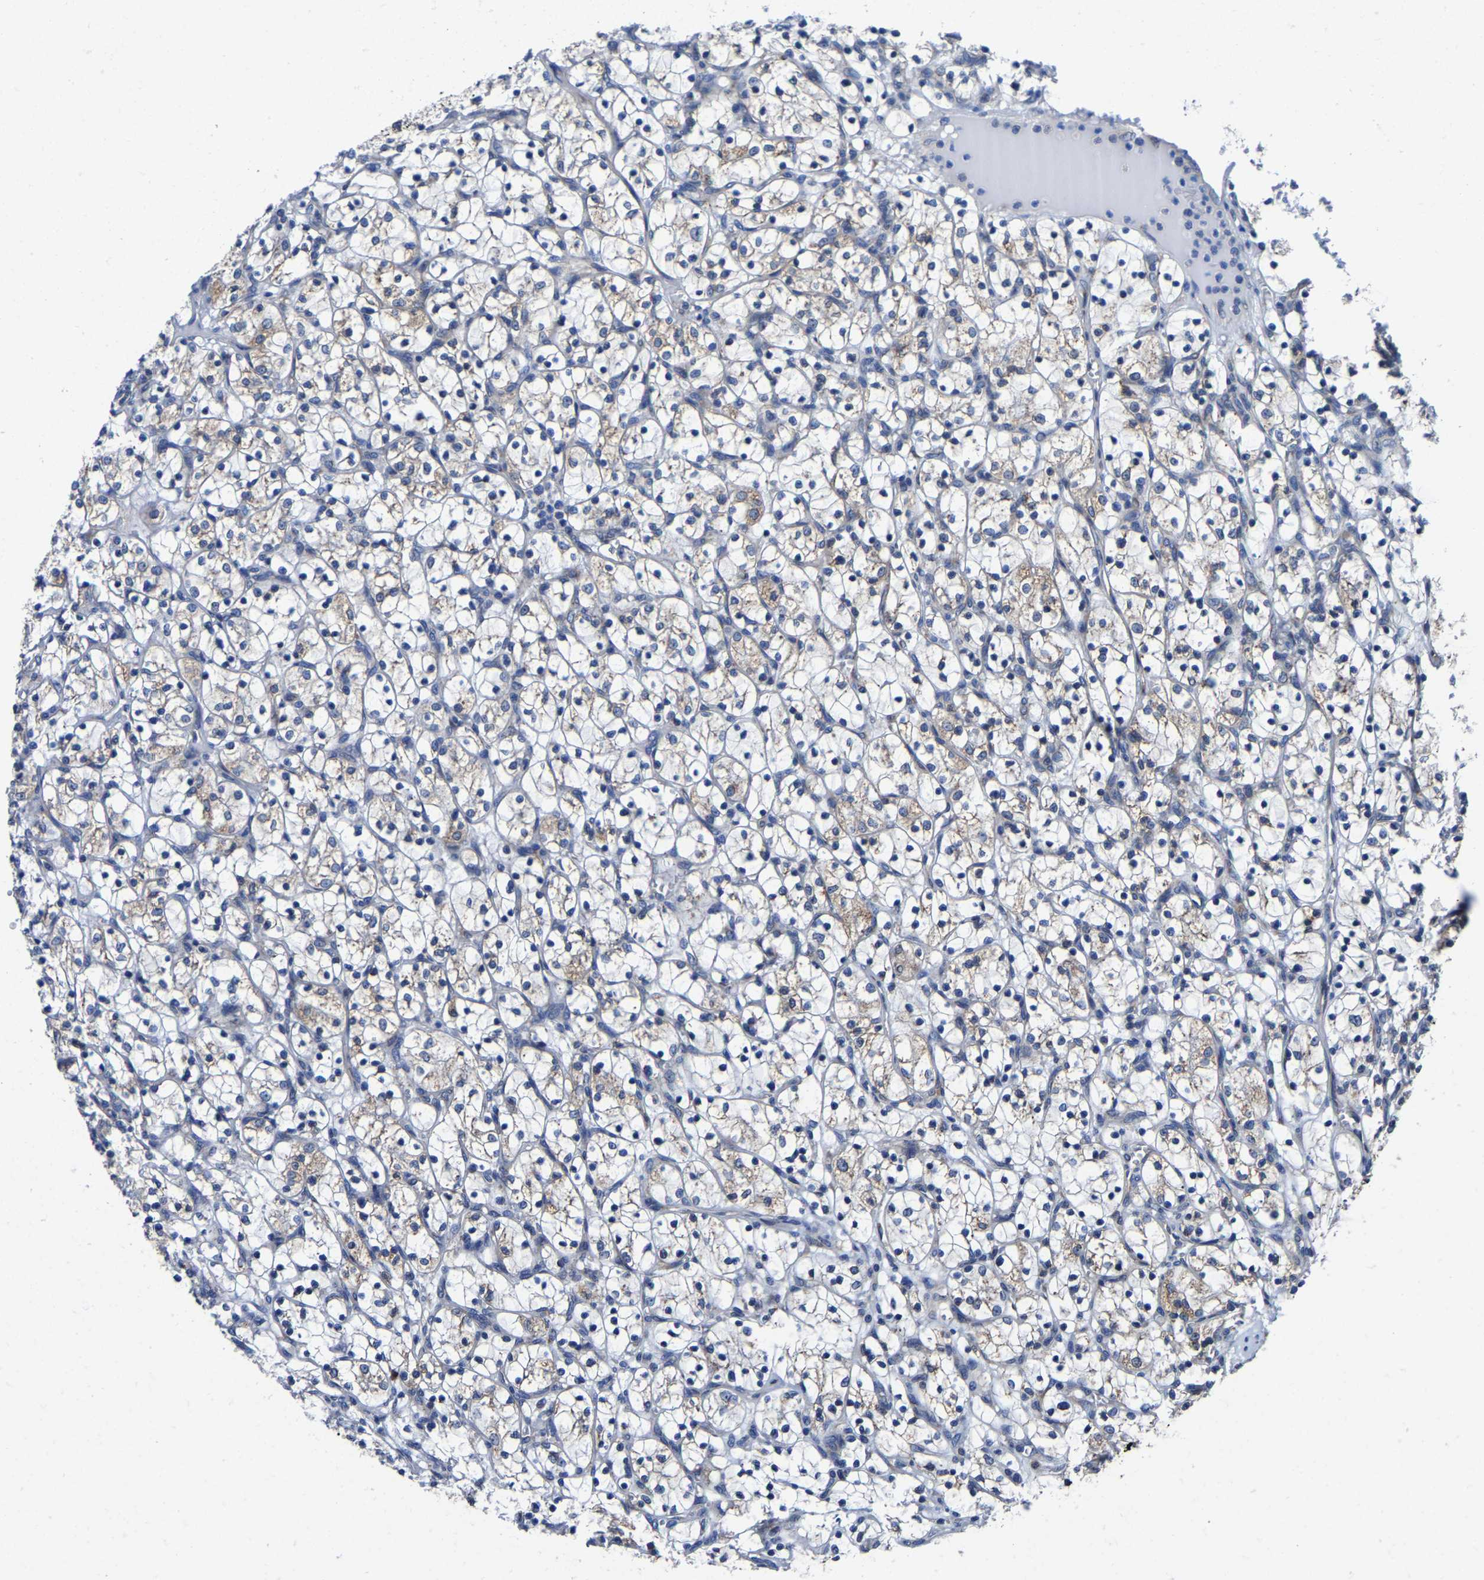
{"staining": {"intensity": "weak", "quantity": "<25%", "location": "cytoplasmic/membranous"}, "tissue": "renal cancer", "cell_type": "Tumor cells", "image_type": "cancer", "snomed": [{"axis": "morphology", "description": "Adenocarcinoma, NOS"}, {"axis": "topography", "description": "Kidney"}], "caption": "Human renal adenocarcinoma stained for a protein using immunohistochemistry (IHC) demonstrates no staining in tumor cells.", "gene": "EBAG9", "patient": {"sex": "female", "age": 69}}